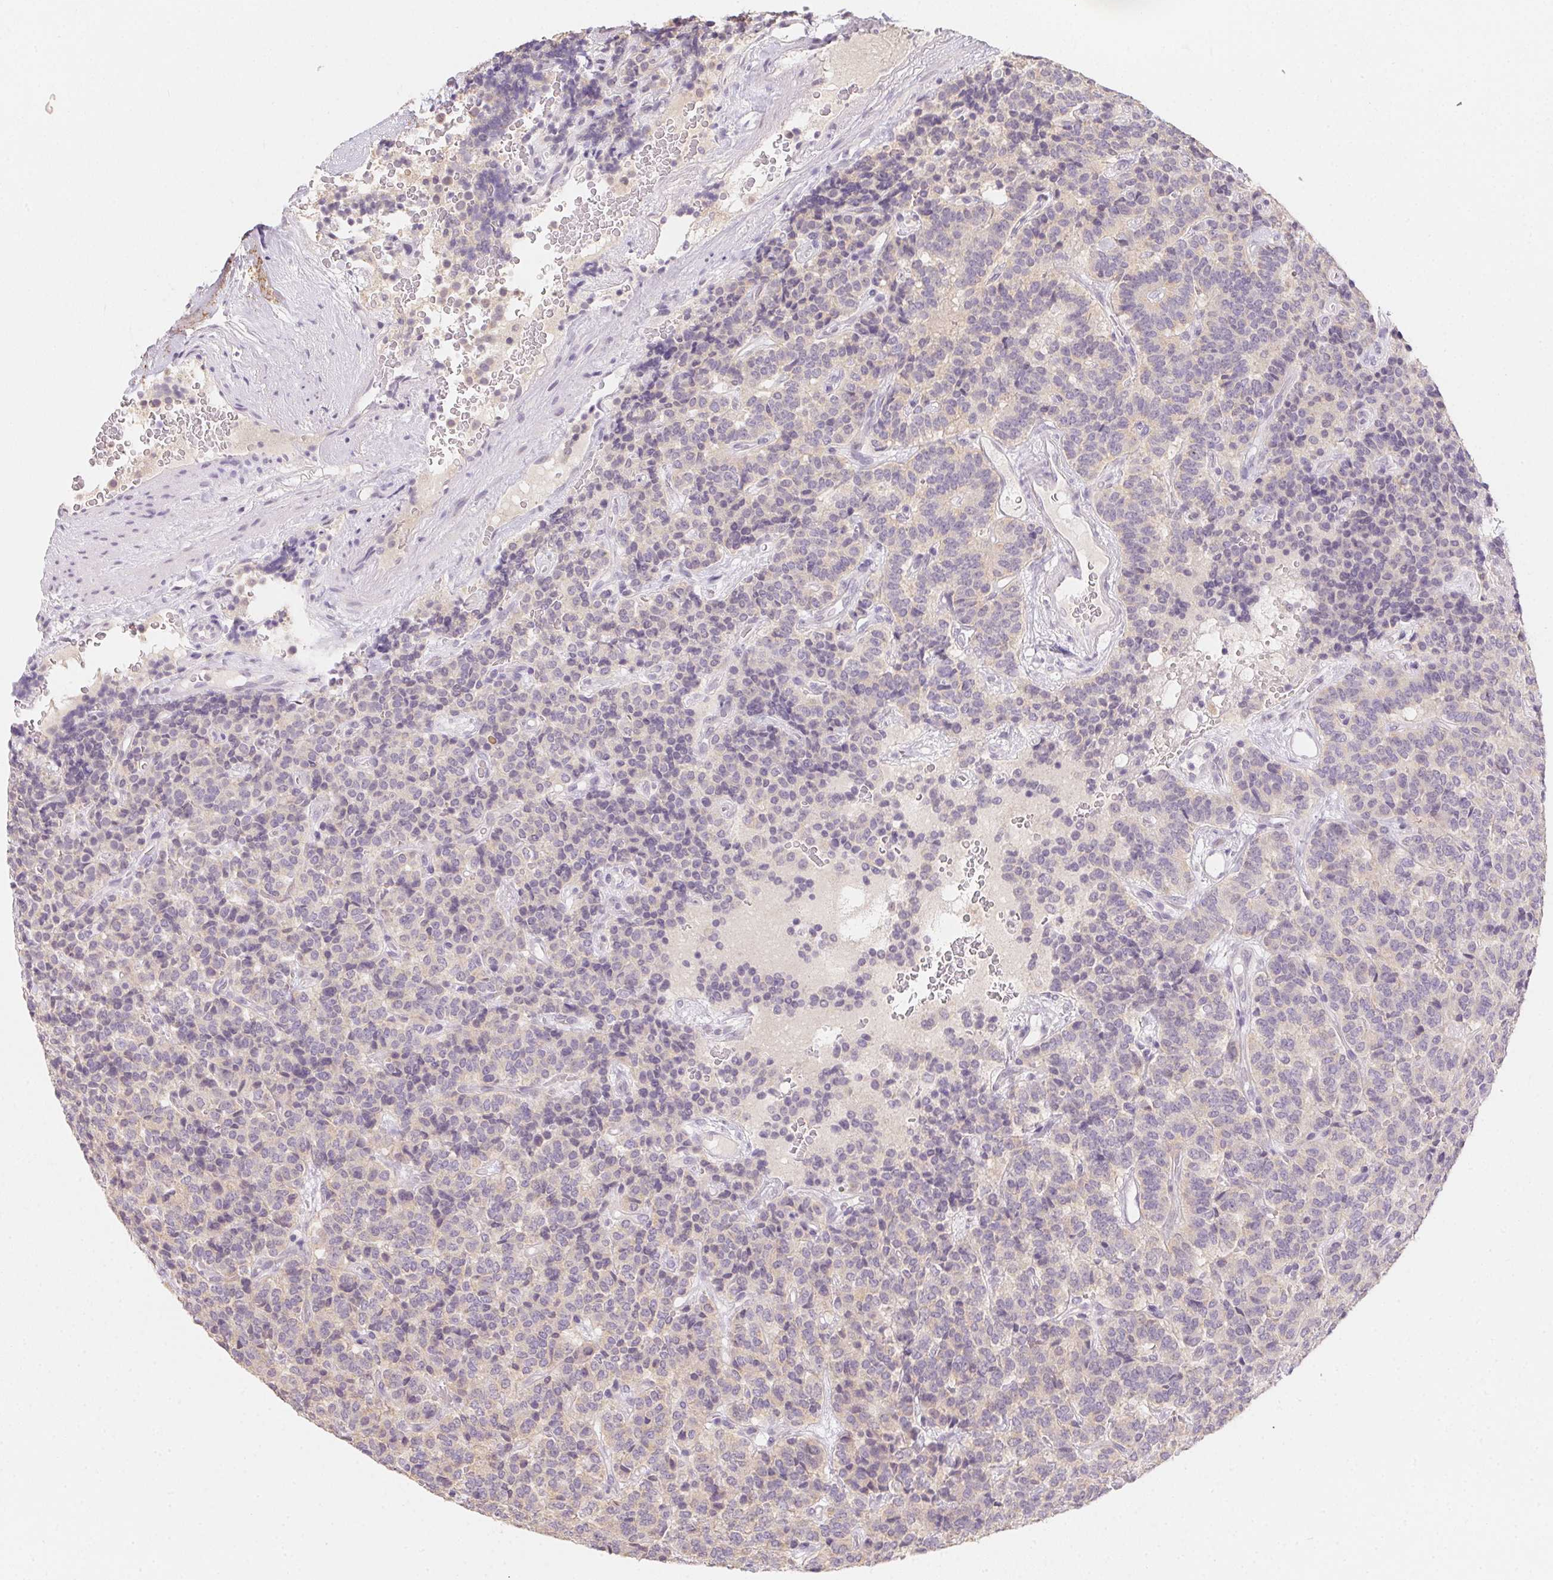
{"staining": {"intensity": "negative", "quantity": "none", "location": "none"}, "tissue": "carcinoid", "cell_type": "Tumor cells", "image_type": "cancer", "snomed": [{"axis": "morphology", "description": "Carcinoid, malignant, NOS"}, {"axis": "topography", "description": "Pancreas"}], "caption": "This is an immunohistochemistry image of carcinoid. There is no positivity in tumor cells.", "gene": "SLC6A18", "patient": {"sex": "male", "age": 36}}